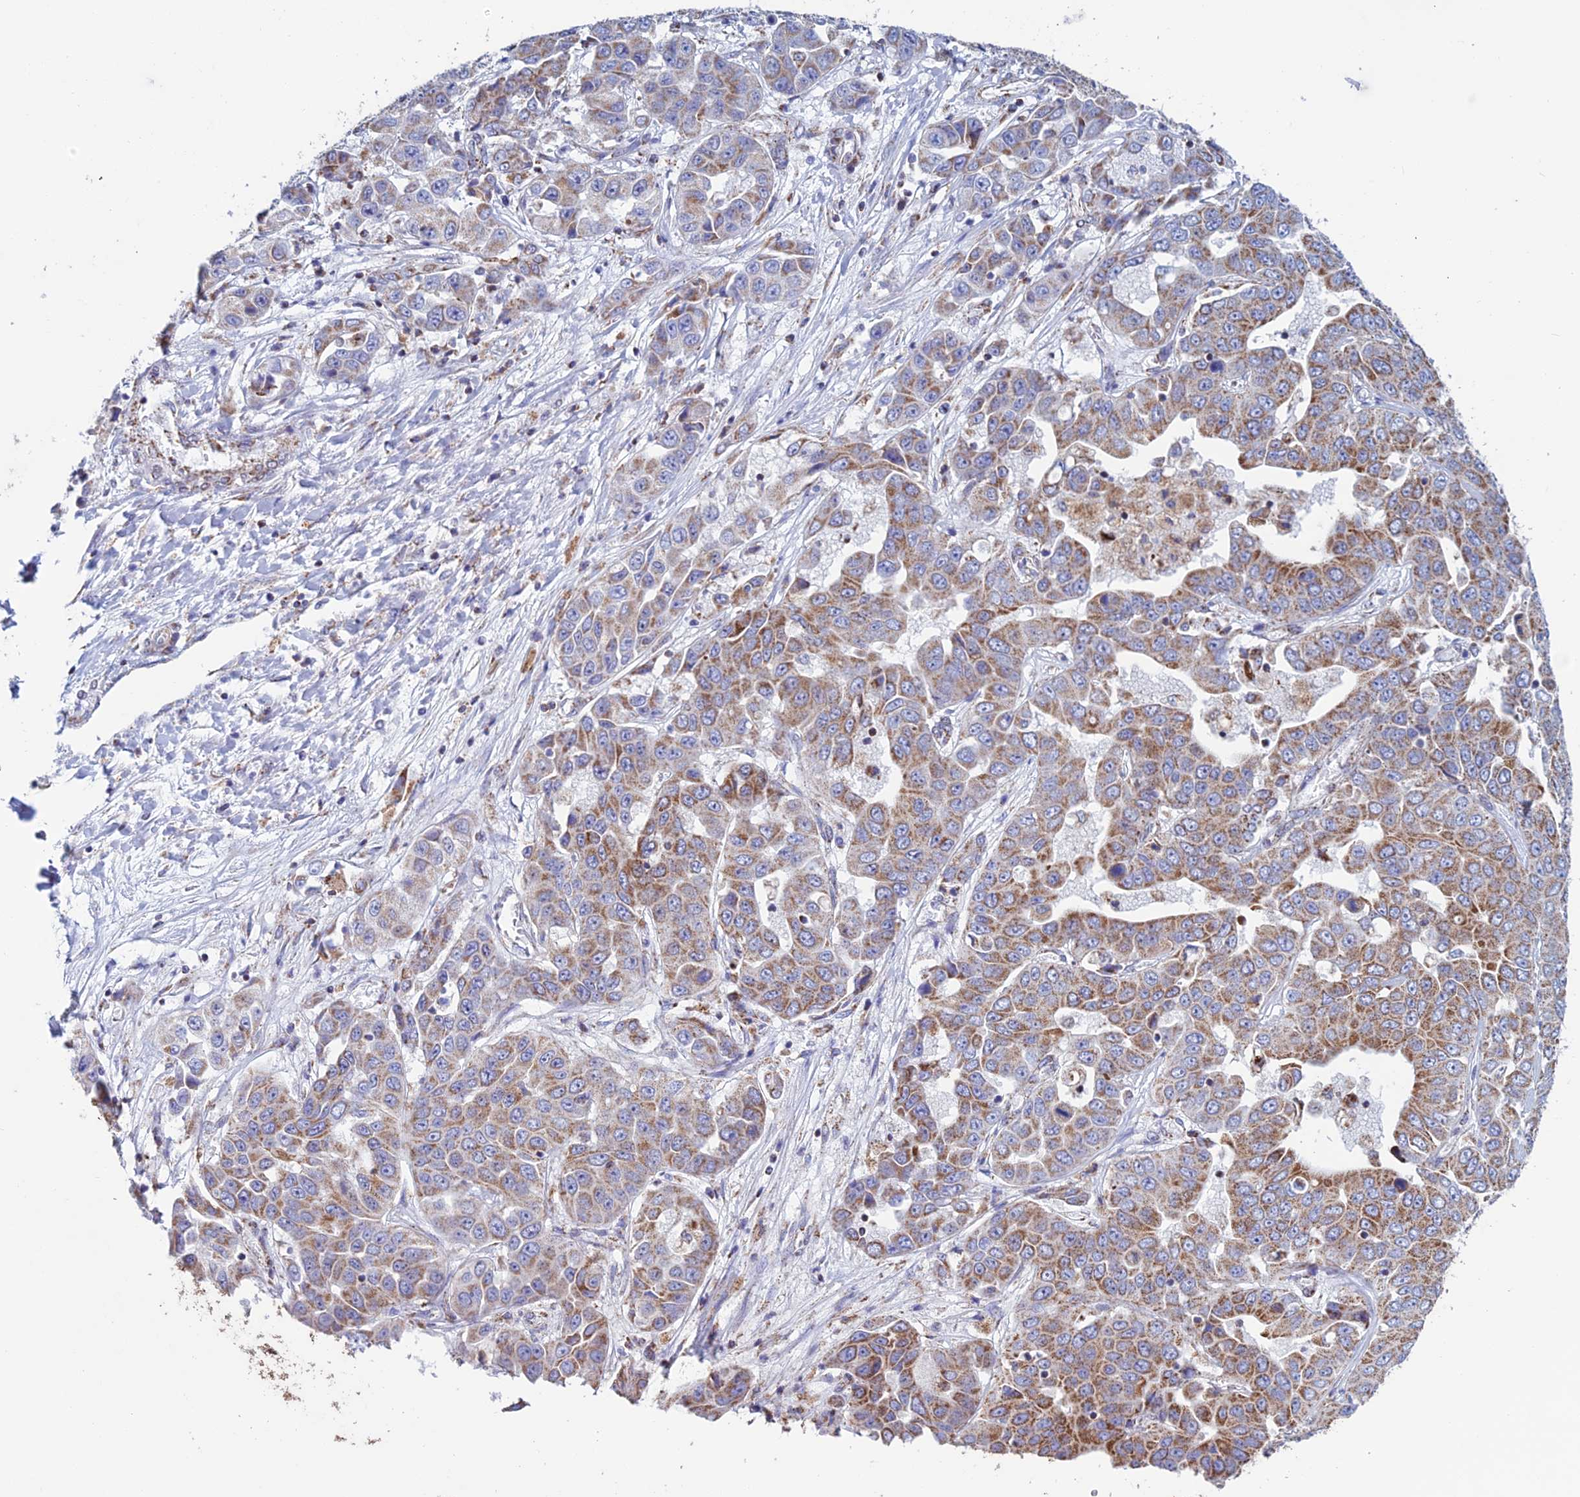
{"staining": {"intensity": "moderate", "quantity": ">75%", "location": "cytoplasmic/membranous"}, "tissue": "liver cancer", "cell_type": "Tumor cells", "image_type": "cancer", "snomed": [{"axis": "morphology", "description": "Cholangiocarcinoma"}, {"axis": "topography", "description": "Liver"}], "caption": "Protein staining shows moderate cytoplasmic/membranous staining in about >75% of tumor cells in liver cholangiocarcinoma.", "gene": "ZNG1B", "patient": {"sex": "female", "age": 52}}